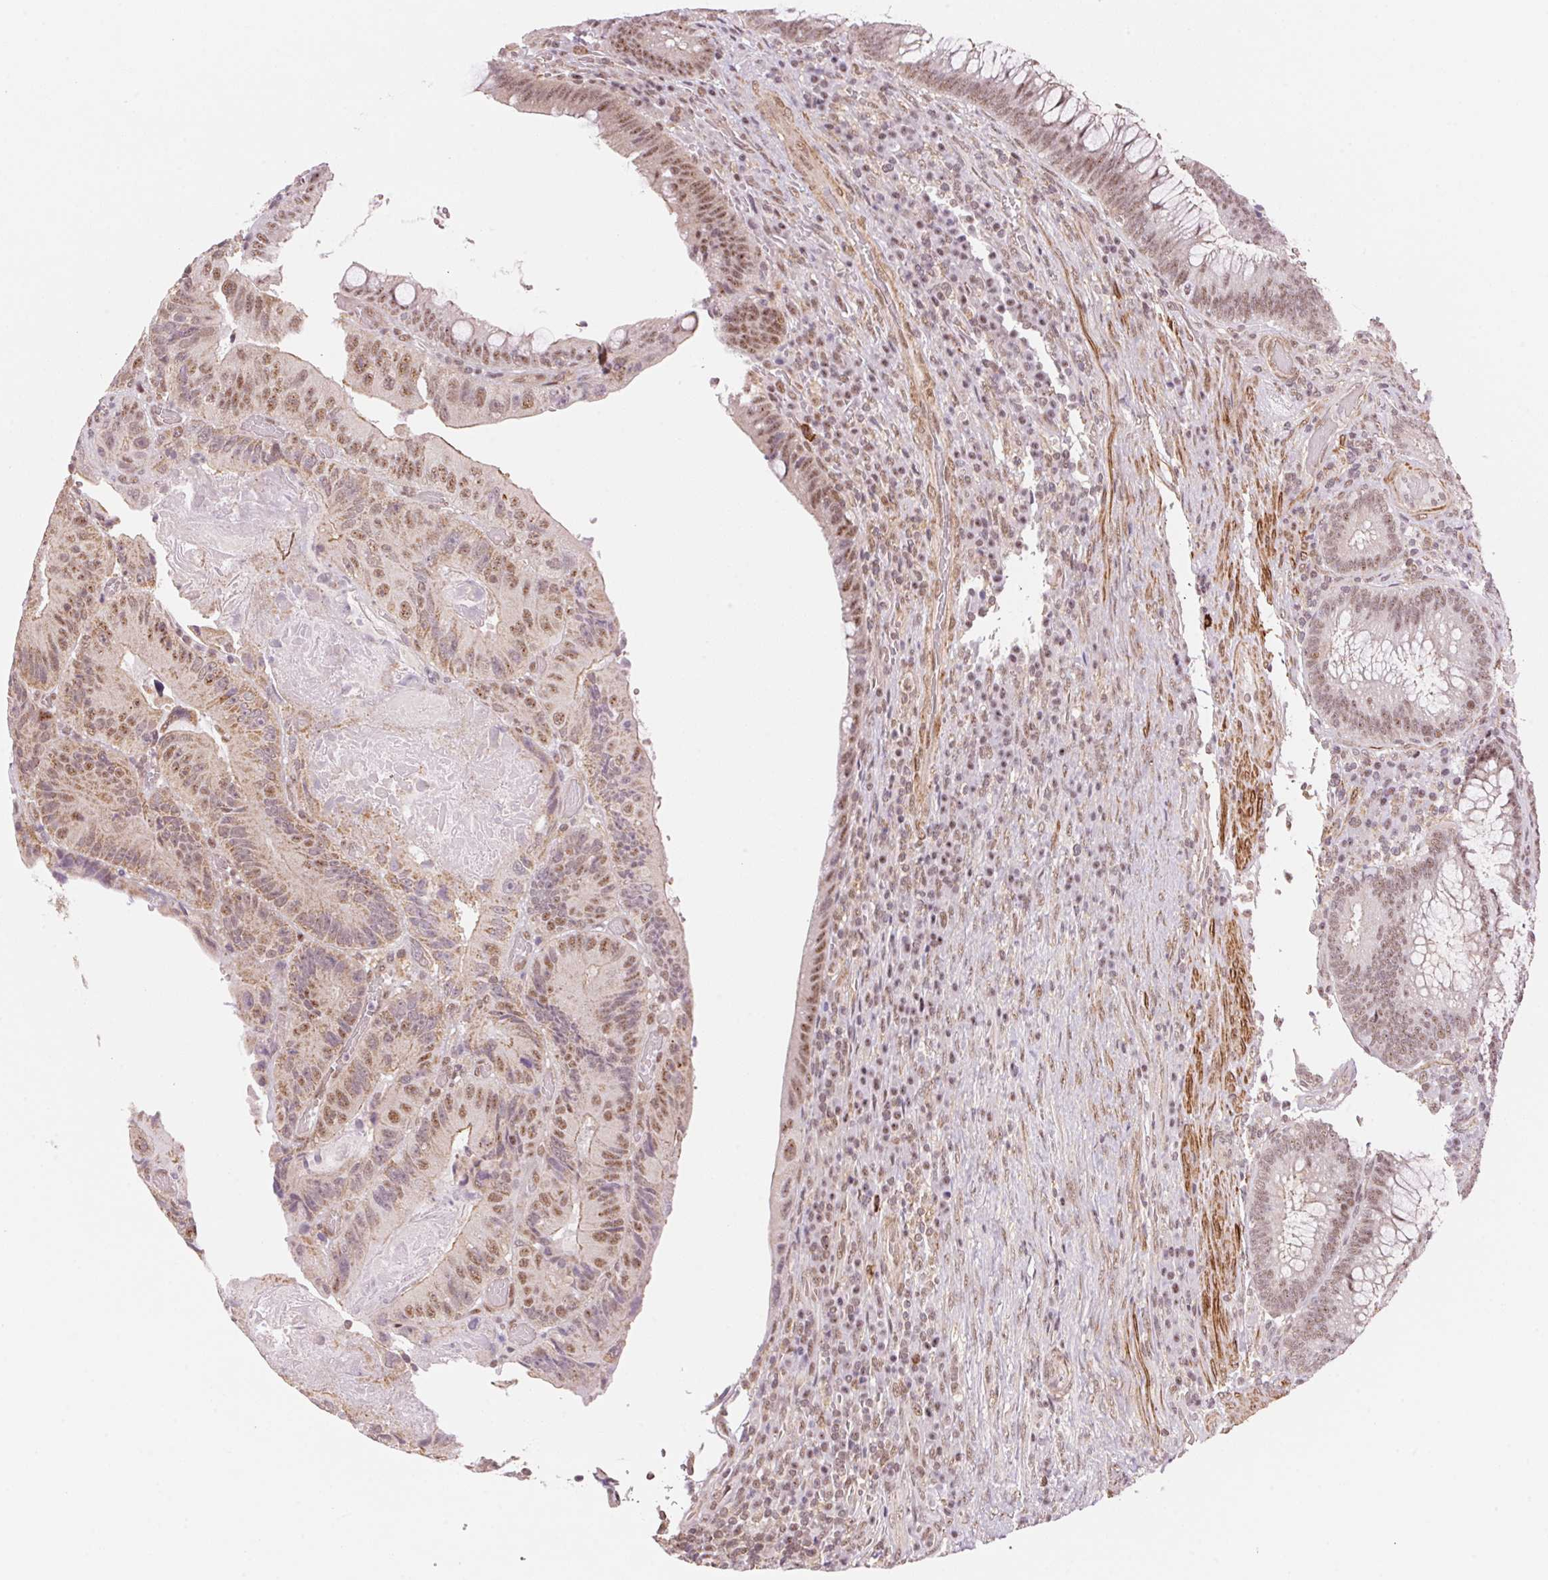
{"staining": {"intensity": "moderate", "quantity": "25%-75%", "location": "cytoplasmic/membranous,nuclear"}, "tissue": "colorectal cancer", "cell_type": "Tumor cells", "image_type": "cancer", "snomed": [{"axis": "morphology", "description": "Adenocarcinoma, NOS"}, {"axis": "topography", "description": "Colon"}], "caption": "Colorectal cancer (adenocarcinoma) tissue demonstrates moderate cytoplasmic/membranous and nuclear positivity in approximately 25%-75% of tumor cells, visualized by immunohistochemistry.", "gene": "HNRNPDL", "patient": {"sex": "female", "age": 86}}